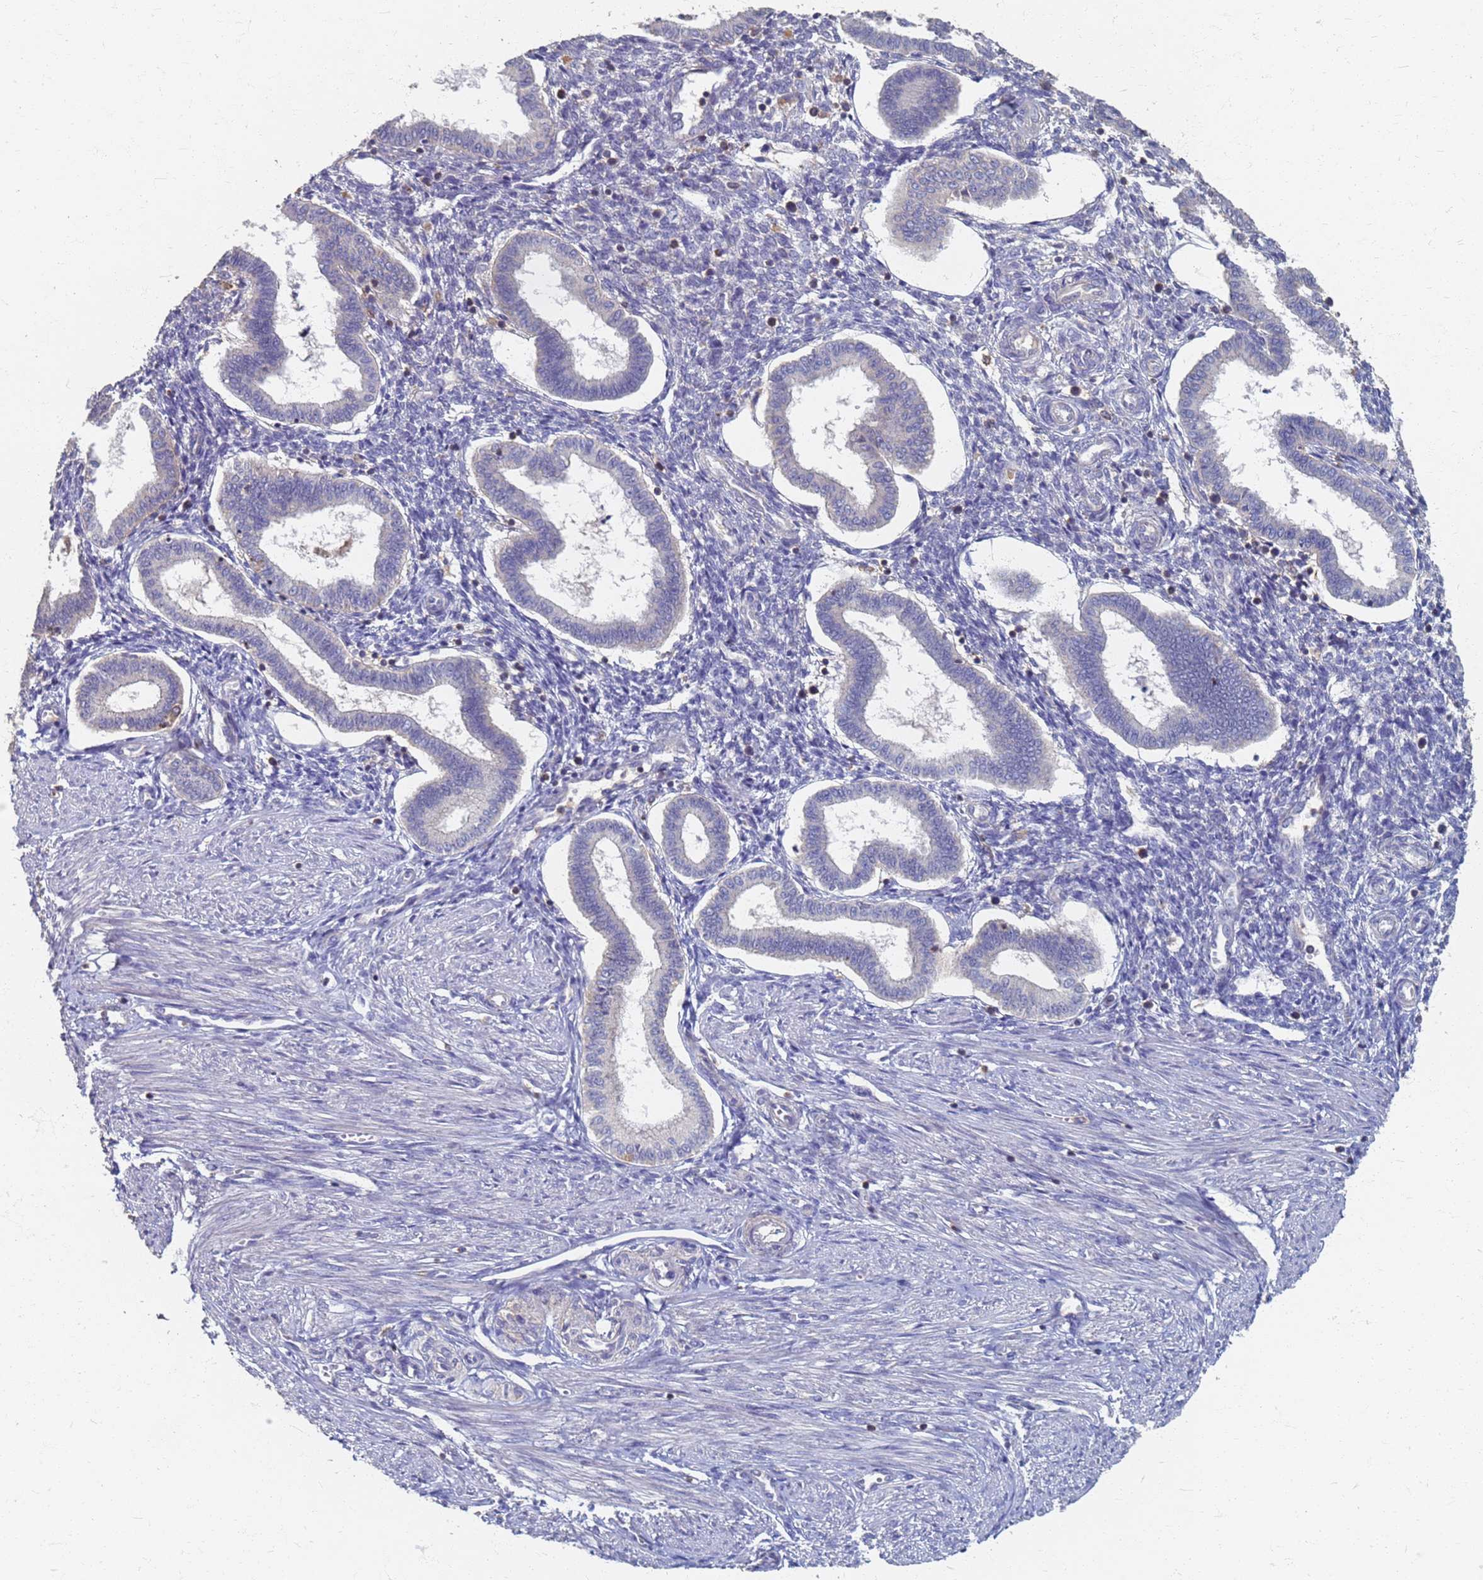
{"staining": {"intensity": "negative", "quantity": "none", "location": "none"}, "tissue": "endometrium", "cell_type": "Cells in endometrial stroma", "image_type": "normal", "snomed": [{"axis": "morphology", "description": "Normal tissue, NOS"}, {"axis": "topography", "description": "Endometrium"}], "caption": "Human endometrium stained for a protein using immunohistochemistry displays no staining in cells in endometrial stroma.", "gene": "KRCC1", "patient": {"sex": "female", "age": 24}}